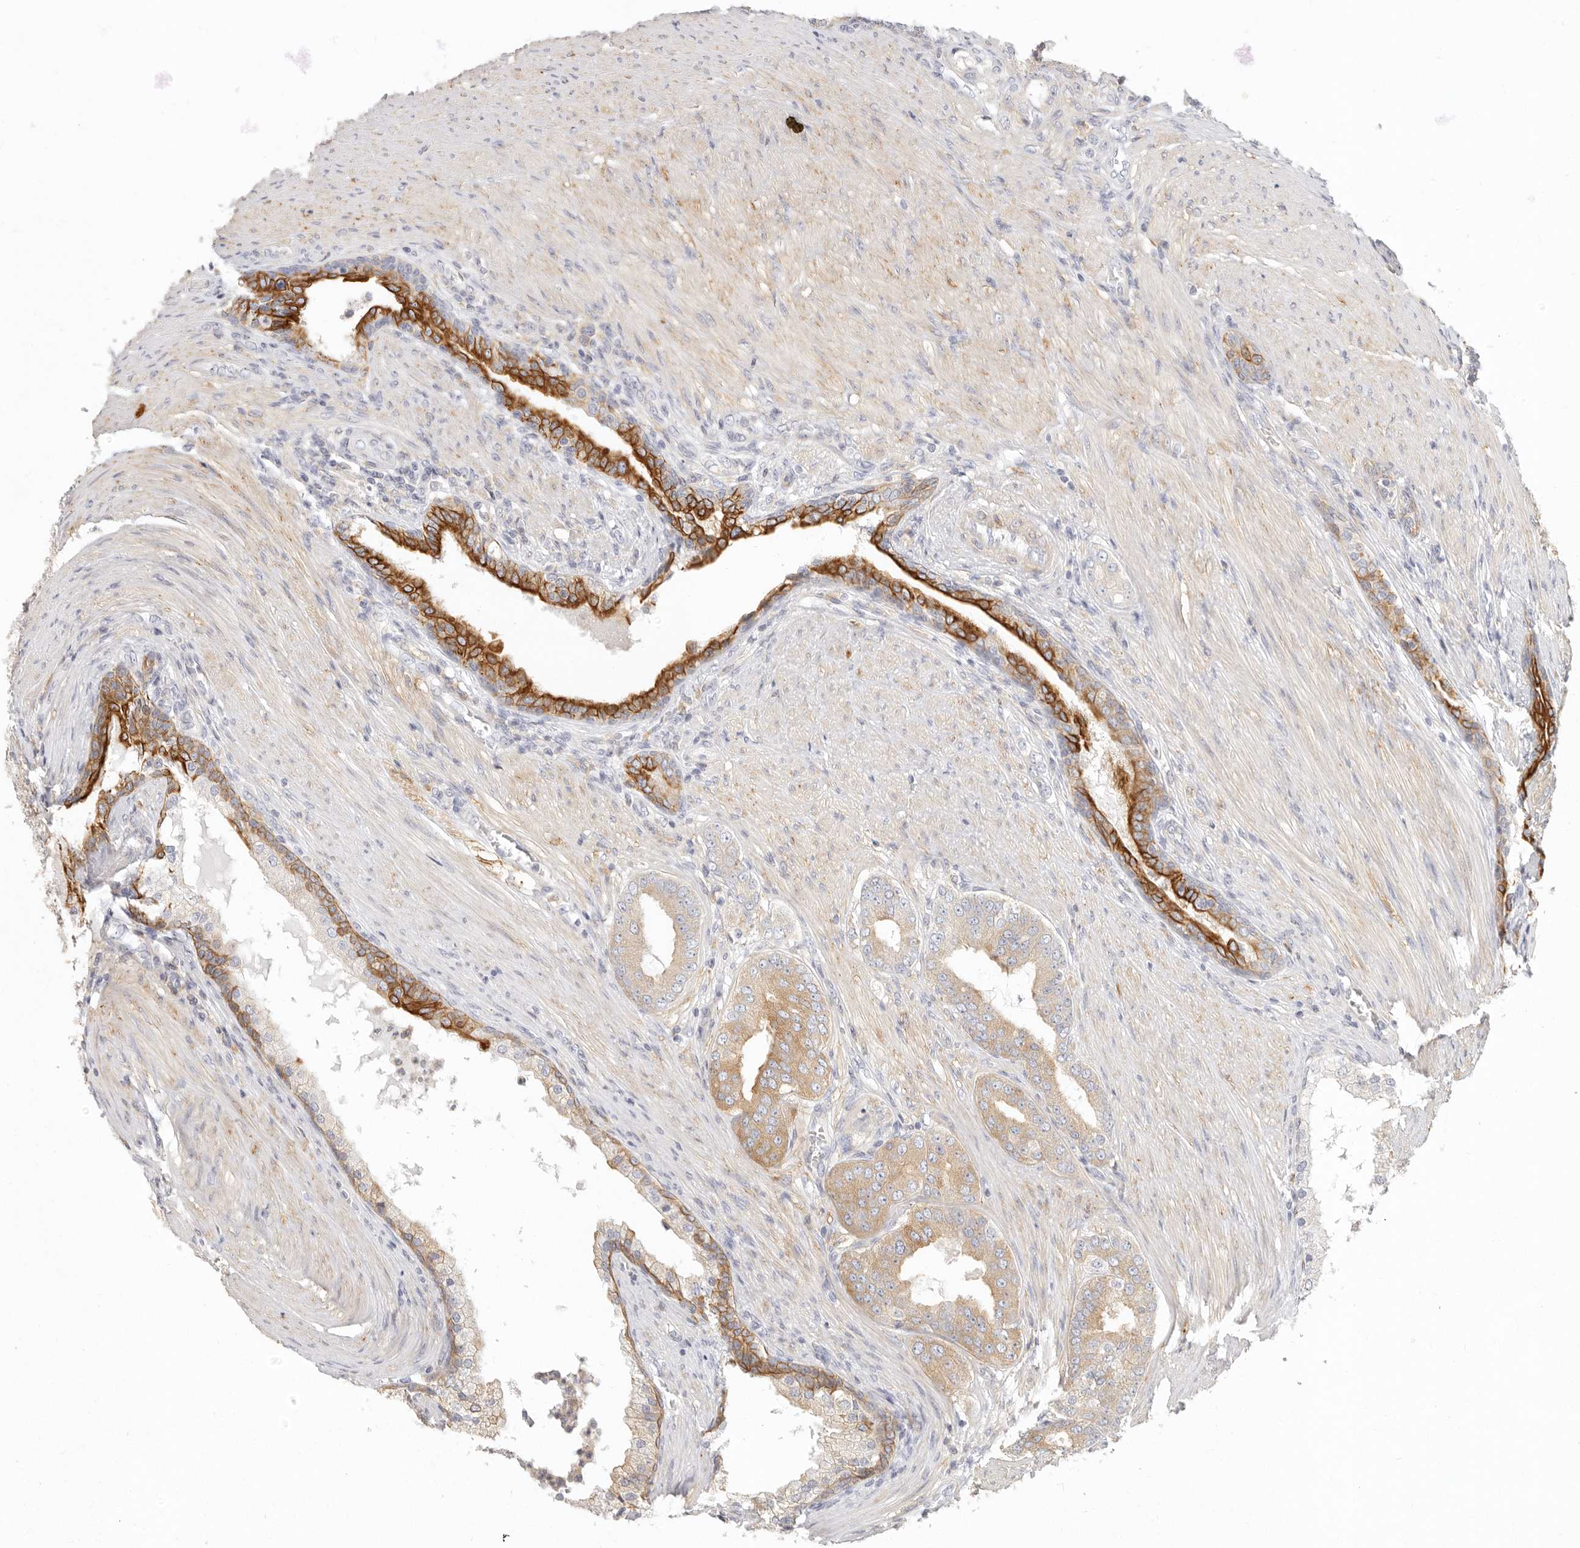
{"staining": {"intensity": "moderate", "quantity": ">75%", "location": "cytoplasmic/membranous"}, "tissue": "prostate cancer", "cell_type": "Tumor cells", "image_type": "cancer", "snomed": [{"axis": "morphology", "description": "Adenocarcinoma, High grade"}, {"axis": "topography", "description": "Prostate"}], "caption": "The immunohistochemical stain labels moderate cytoplasmic/membranous positivity in tumor cells of prostate cancer tissue.", "gene": "NIBAN1", "patient": {"sex": "male", "age": 60}}